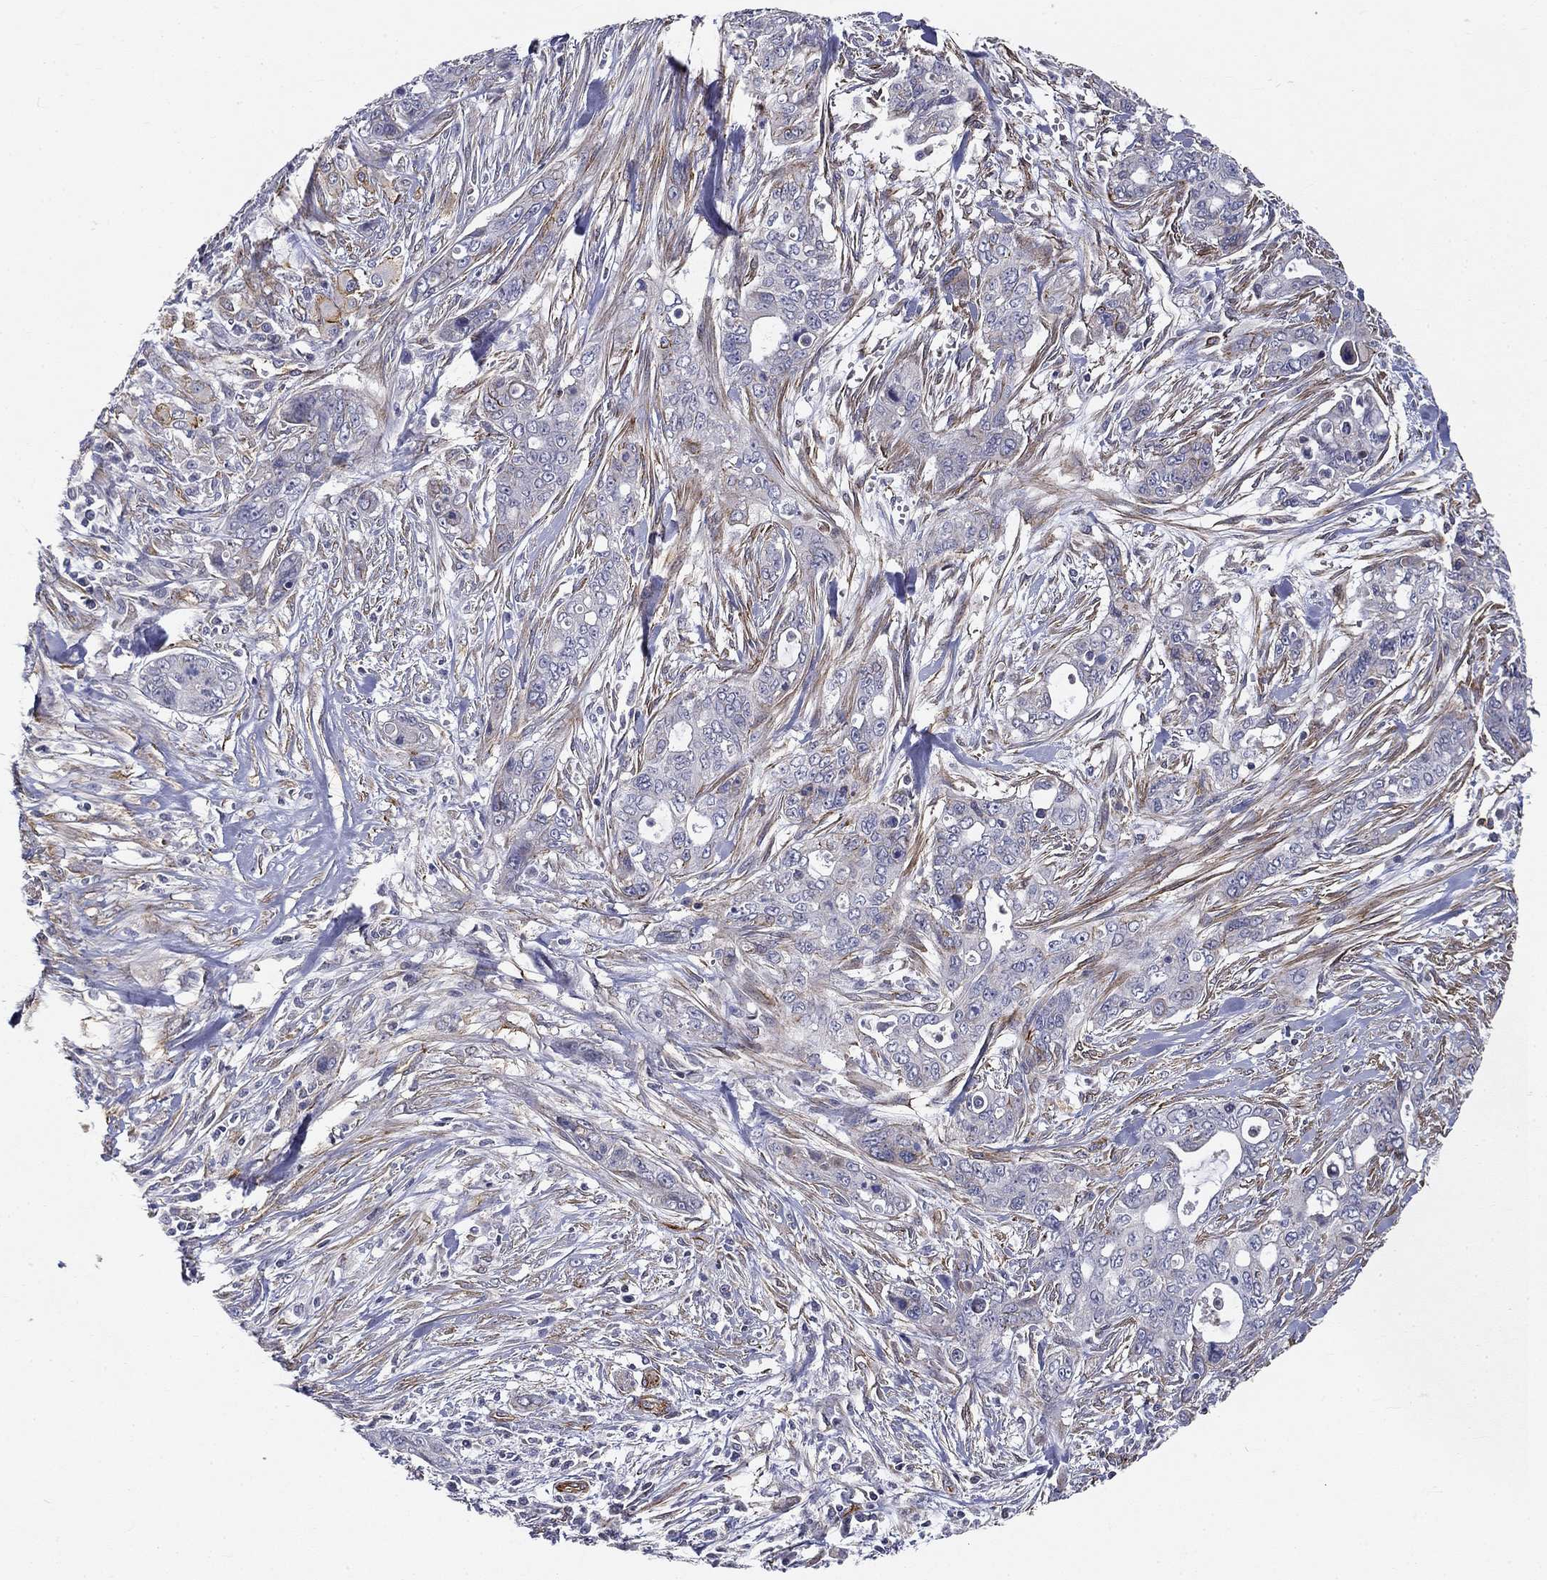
{"staining": {"intensity": "negative", "quantity": "none", "location": "none"}, "tissue": "pancreatic cancer", "cell_type": "Tumor cells", "image_type": "cancer", "snomed": [{"axis": "morphology", "description": "Adenocarcinoma, NOS"}, {"axis": "topography", "description": "Pancreas"}], "caption": "There is no significant positivity in tumor cells of pancreatic adenocarcinoma.", "gene": "SYNC", "patient": {"sex": "male", "age": 47}}